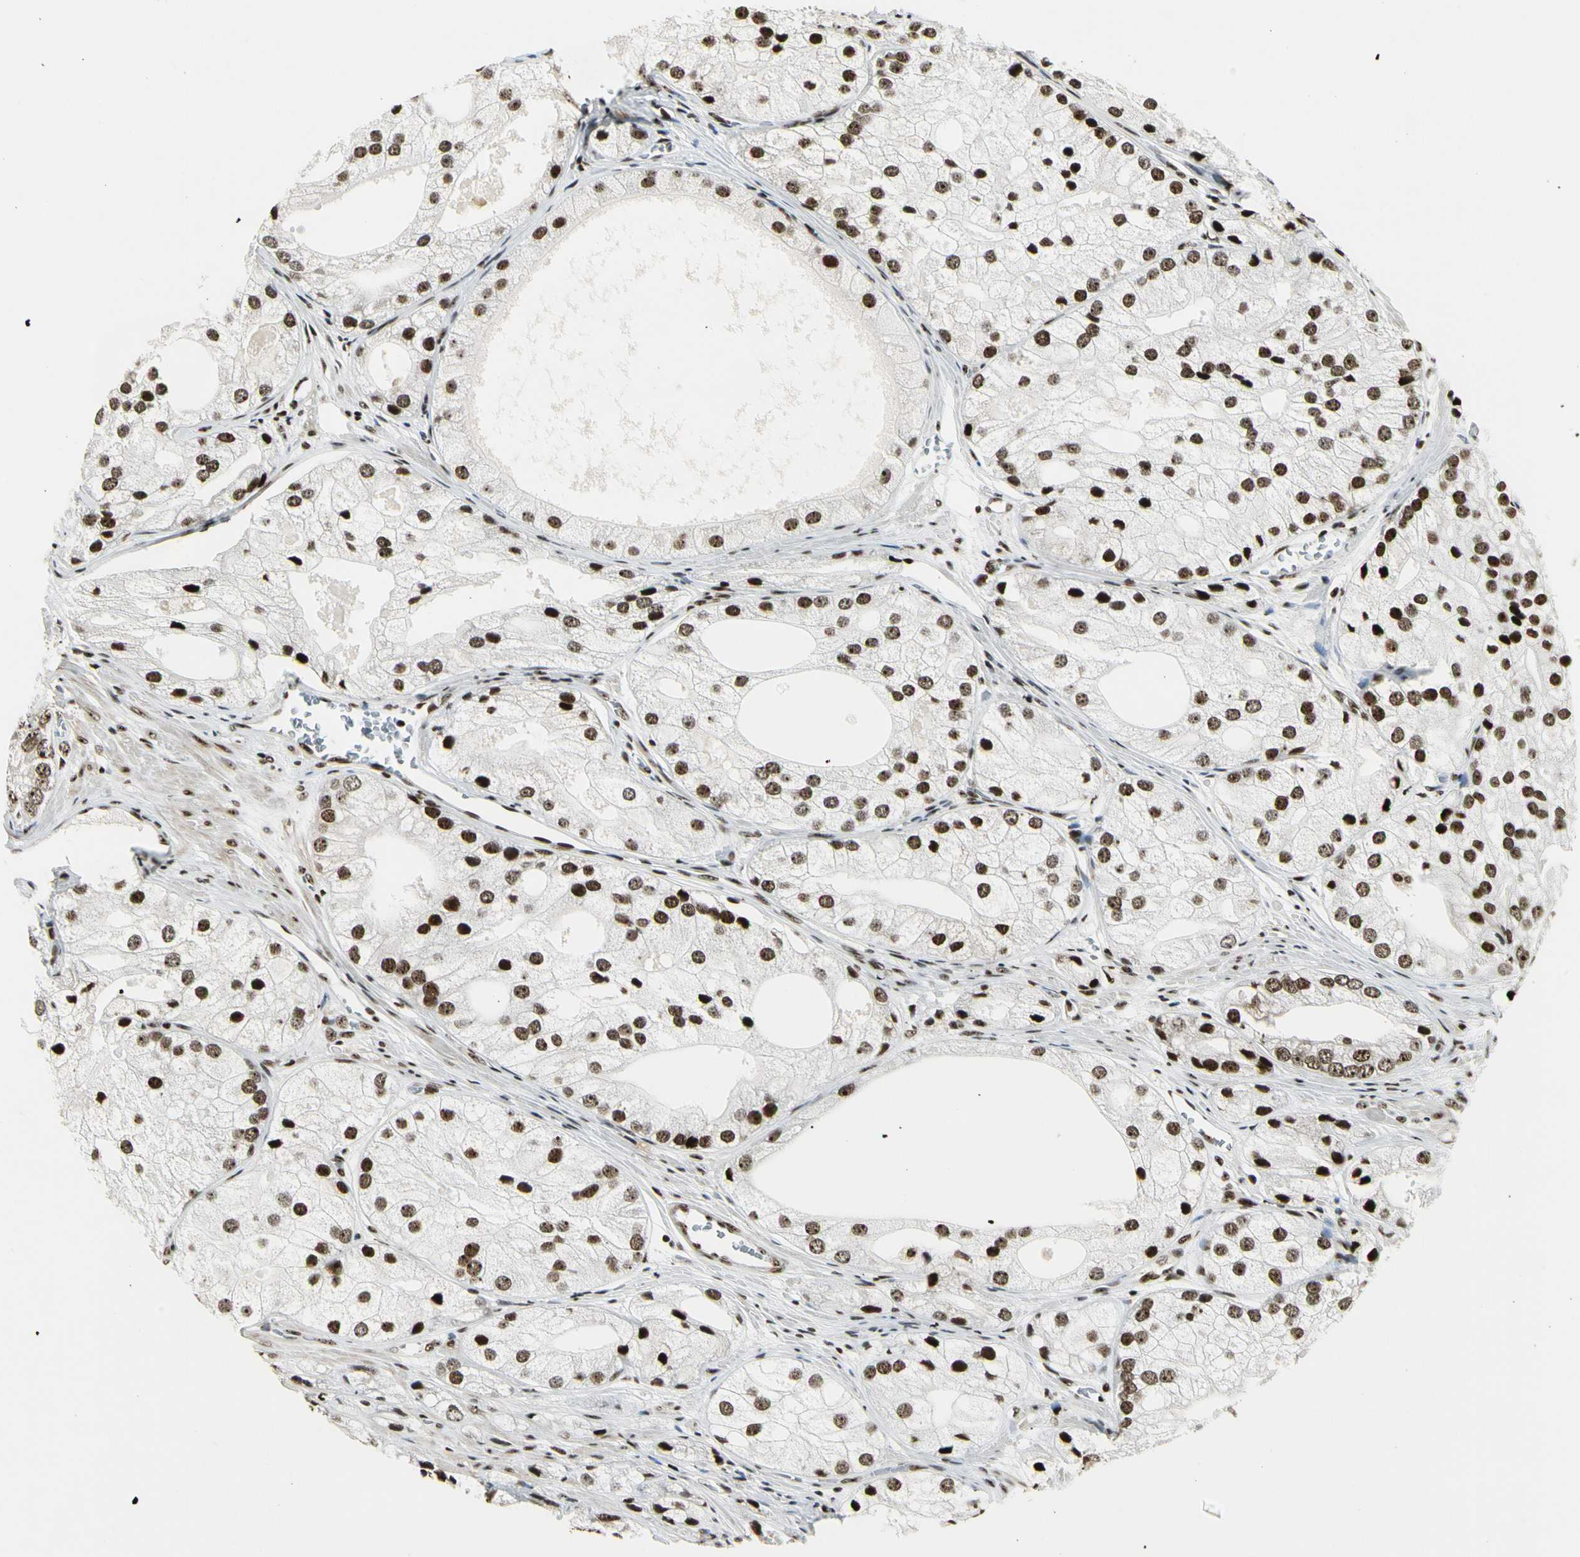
{"staining": {"intensity": "strong", "quantity": ">75%", "location": "nuclear"}, "tissue": "prostate cancer", "cell_type": "Tumor cells", "image_type": "cancer", "snomed": [{"axis": "morphology", "description": "Adenocarcinoma, Low grade"}, {"axis": "topography", "description": "Prostate"}], "caption": "About >75% of tumor cells in human prostate cancer (low-grade adenocarcinoma) show strong nuclear protein staining as visualized by brown immunohistochemical staining.", "gene": "UBTF", "patient": {"sex": "male", "age": 69}}